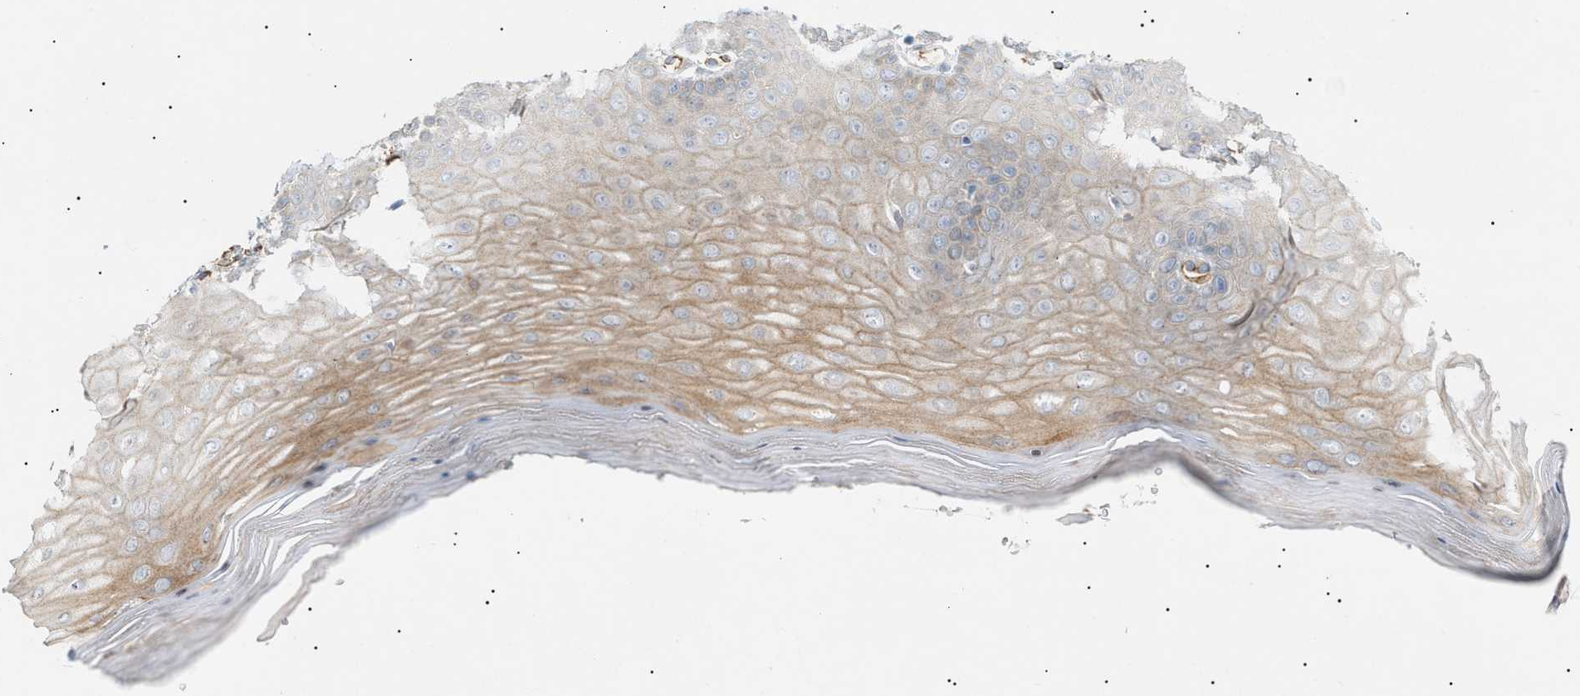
{"staining": {"intensity": "weak", "quantity": ">75%", "location": "cytoplasmic/membranous"}, "tissue": "cervix", "cell_type": "Glandular cells", "image_type": "normal", "snomed": [{"axis": "morphology", "description": "Normal tissue, NOS"}, {"axis": "topography", "description": "Cervix"}], "caption": "The micrograph displays a brown stain indicating the presence of a protein in the cytoplasmic/membranous of glandular cells in cervix.", "gene": "ZFHX2", "patient": {"sex": "female", "age": 55}}